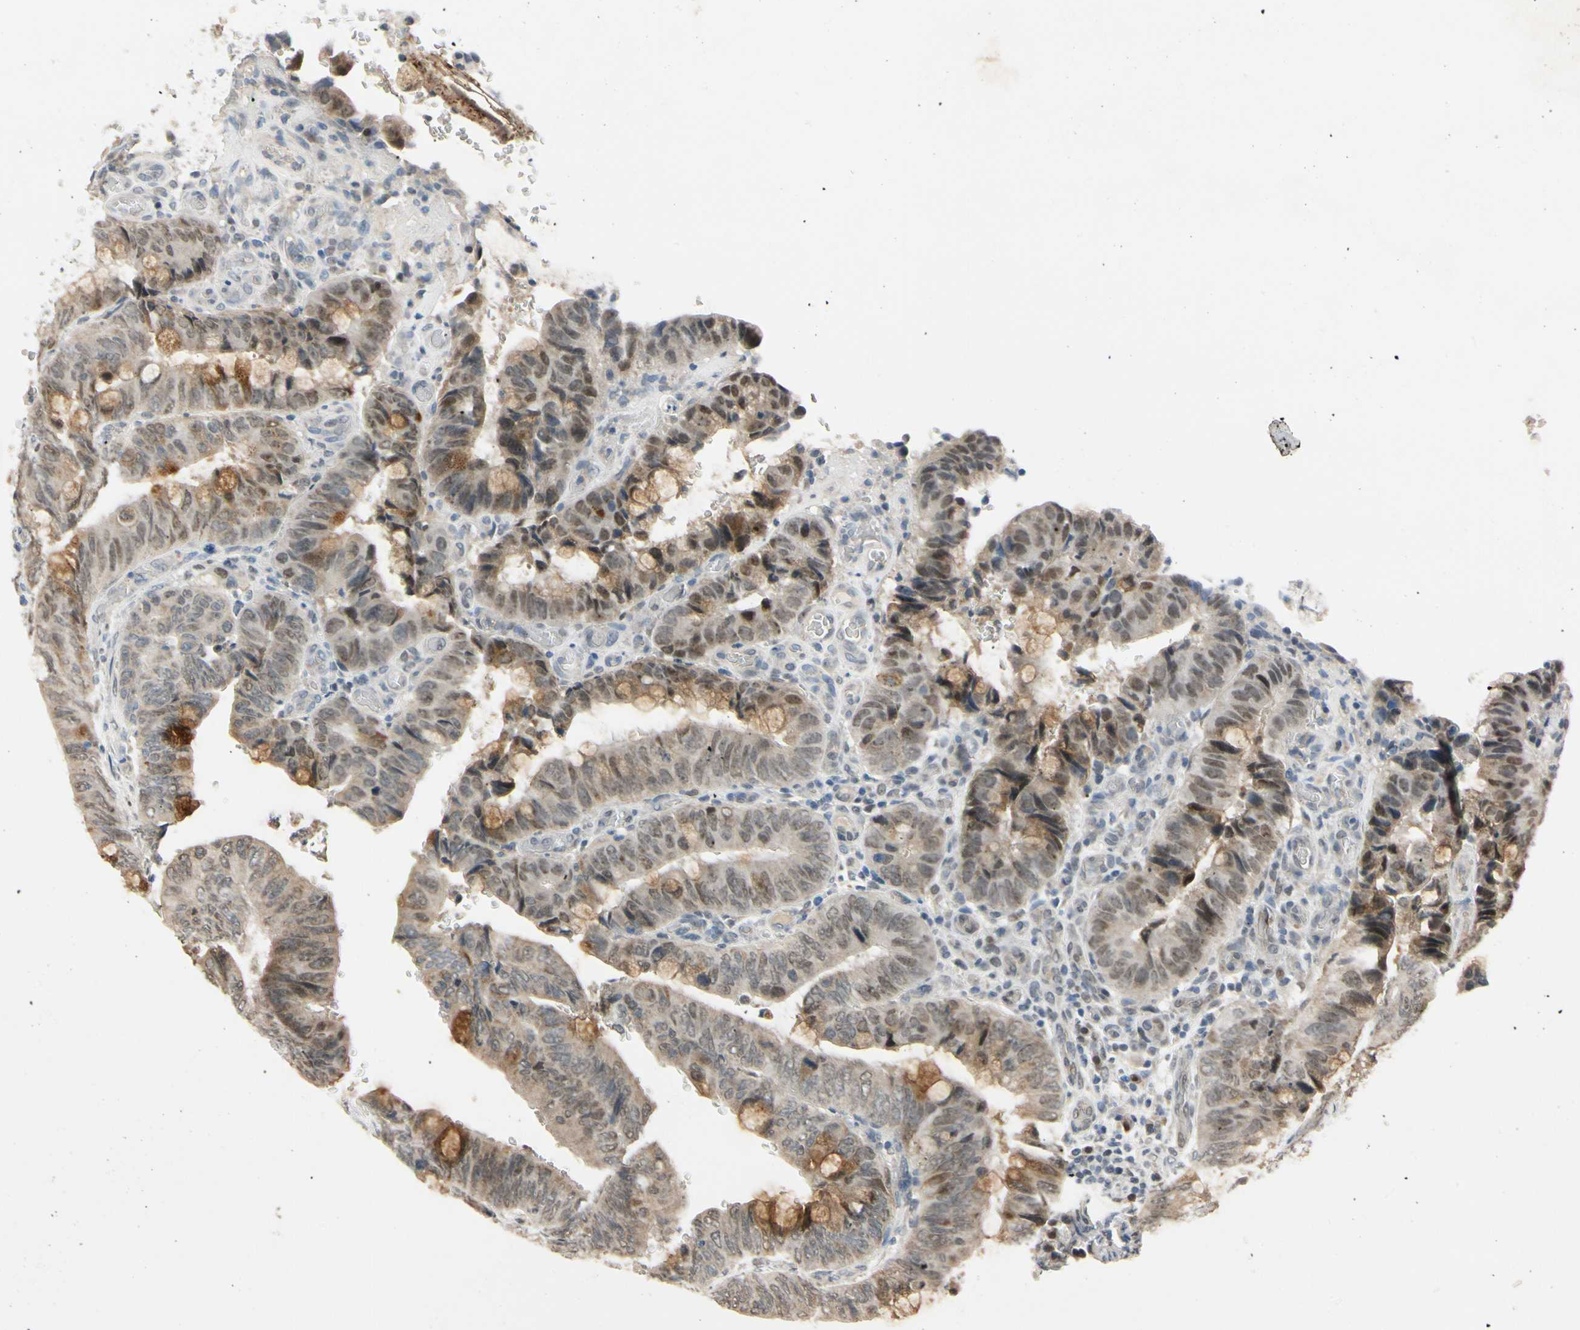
{"staining": {"intensity": "moderate", "quantity": "25%-75%", "location": "cytoplasmic/membranous,nuclear"}, "tissue": "colorectal cancer", "cell_type": "Tumor cells", "image_type": "cancer", "snomed": [{"axis": "morphology", "description": "Normal tissue, NOS"}, {"axis": "morphology", "description": "Adenocarcinoma, NOS"}, {"axis": "topography", "description": "Rectum"}, {"axis": "topography", "description": "Peripheral nerve tissue"}], "caption": "The image exhibits immunohistochemical staining of adenocarcinoma (colorectal). There is moderate cytoplasmic/membranous and nuclear staining is identified in approximately 25%-75% of tumor cells.", "gene": "RIOX2", "patient": {"sex": "male", "age": 92}}